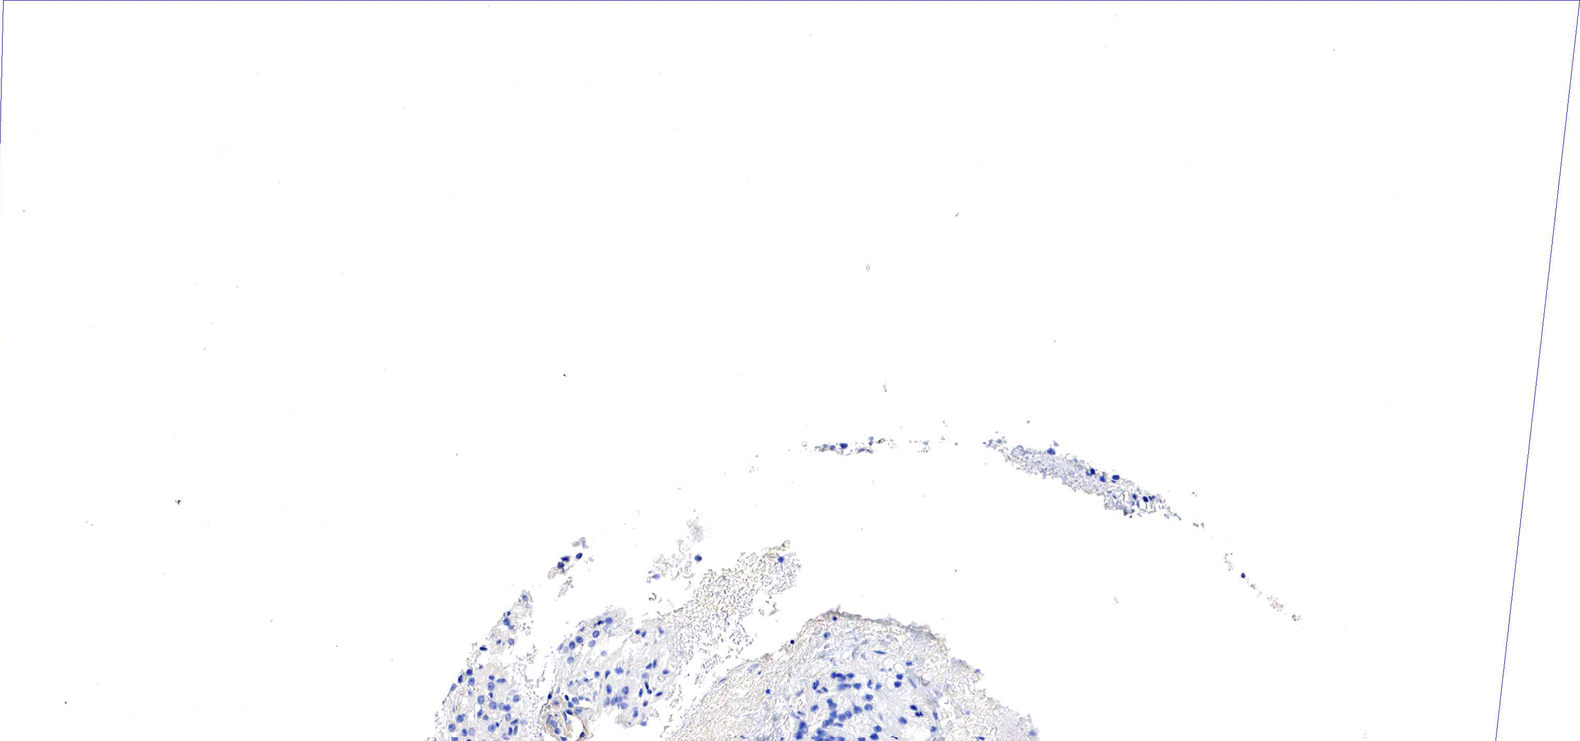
{"staining": {"intensity": "negative", "quantity": "none", "location": "none"}, "tissue": "parathyroid gland", "cell_type": "Glandular cells", "image_type": "normal", "snomed": [{"axis": "morphology", "description": "Normal tissue, NOS"}, {"axis": "topography", "description": "Parathyroid gland"}], "caption": "DAB immunohistochemical staining of benign parathyroid gland reveals no significant positivity in glandular cells.", "gene": "TPM1", "patient": {"sex": "female", "age": 71}}